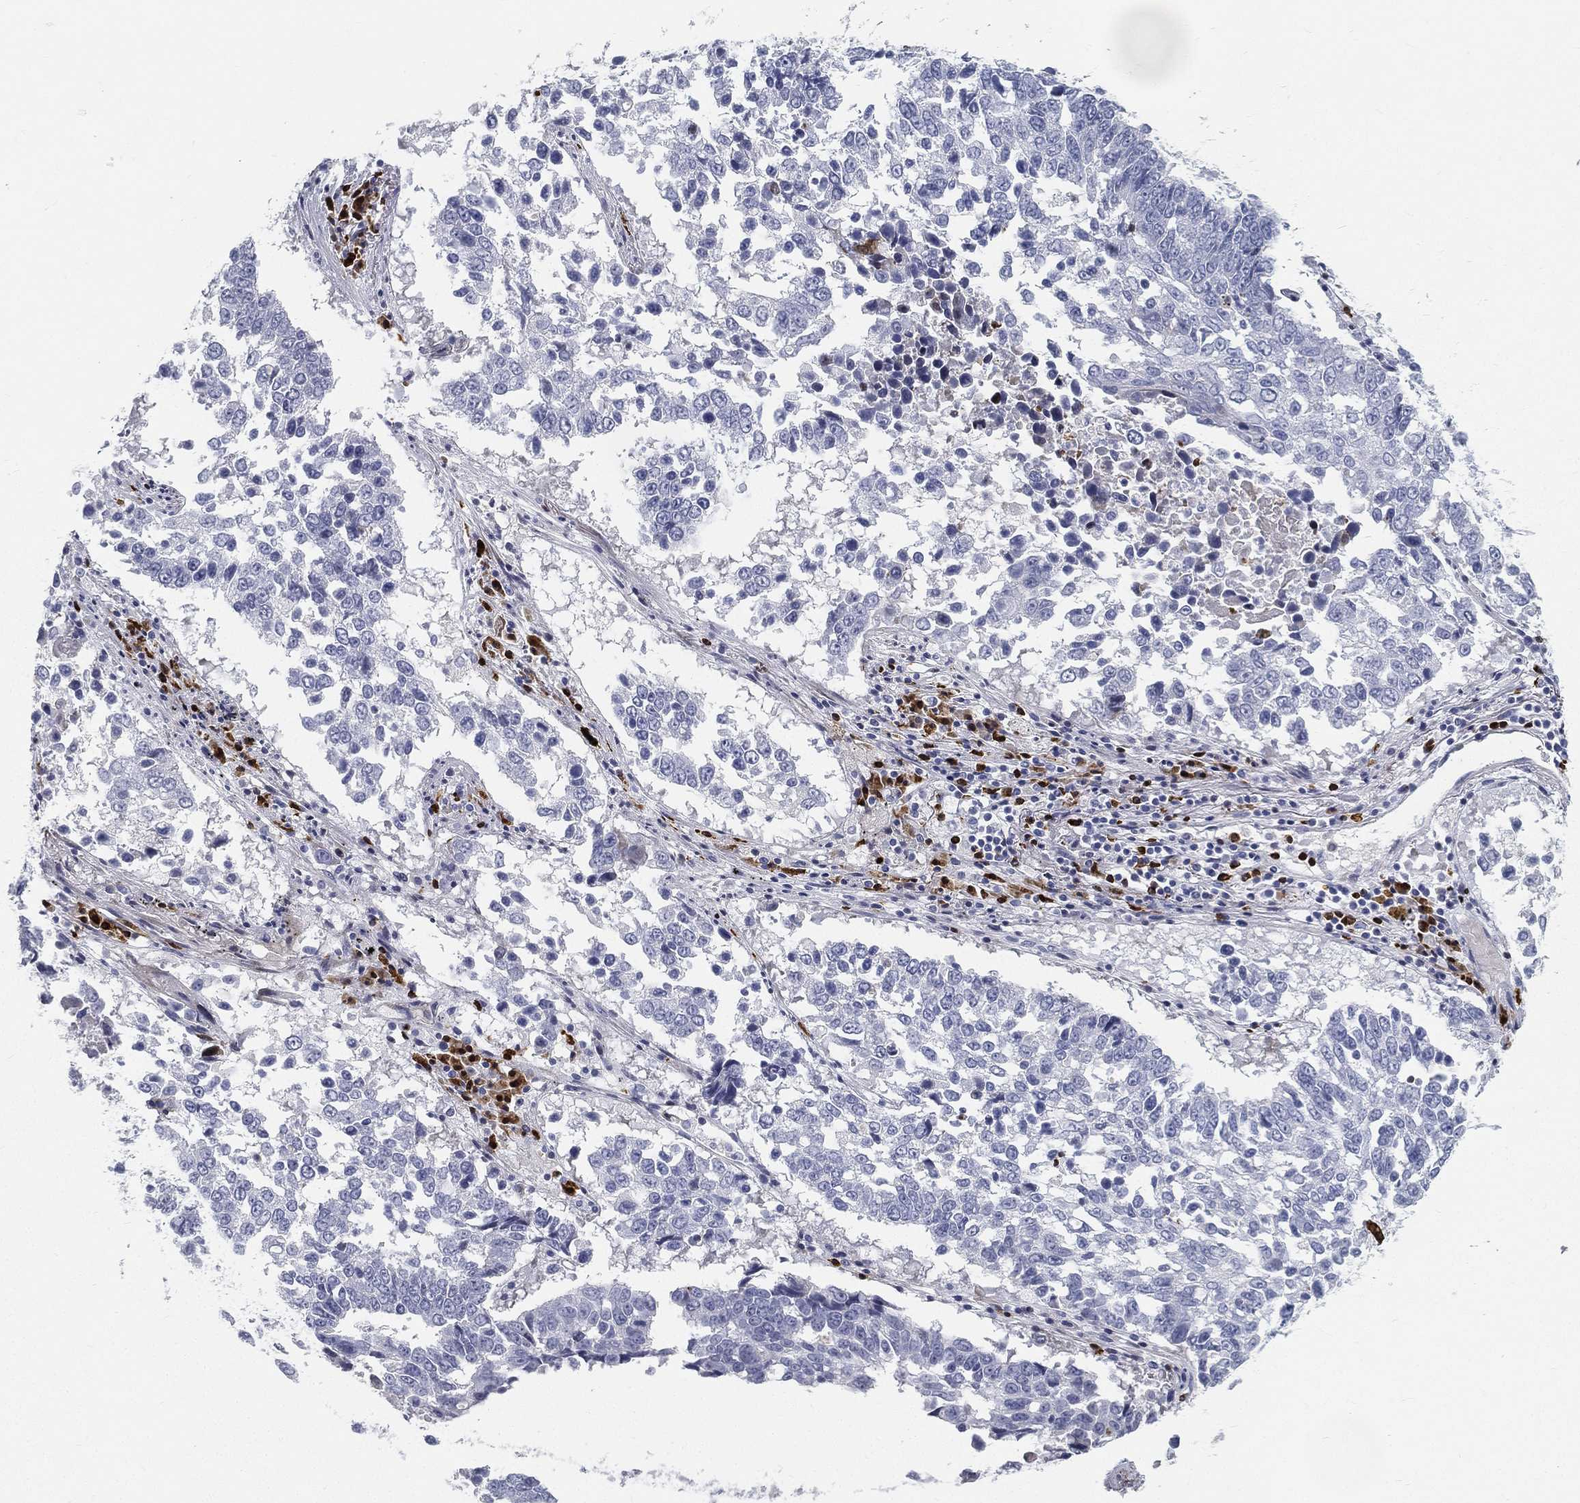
{"staining": {"intensity": "negative", "quantity": "none", "location": "none"}, "tissue": "lung cancer", "cell_type": "Tumor cells", "image_type": "cancer", "snomed": [{"axis": "morphology", "description": "Squamous cell carcinoma, NOS"}, {"axis": "topography", "description": "Lung"}], "caption": "High magnification brightfield microscopy of squamous cell carcinoma (lung) stained with DAB (3,3'-diaminobenzidine) (brown) and counterstained with hematoxylin (blue): tumor cells show no significant expression.", "gene": "SPPL2C", "patient": {"sex": "male", "age": 82}}